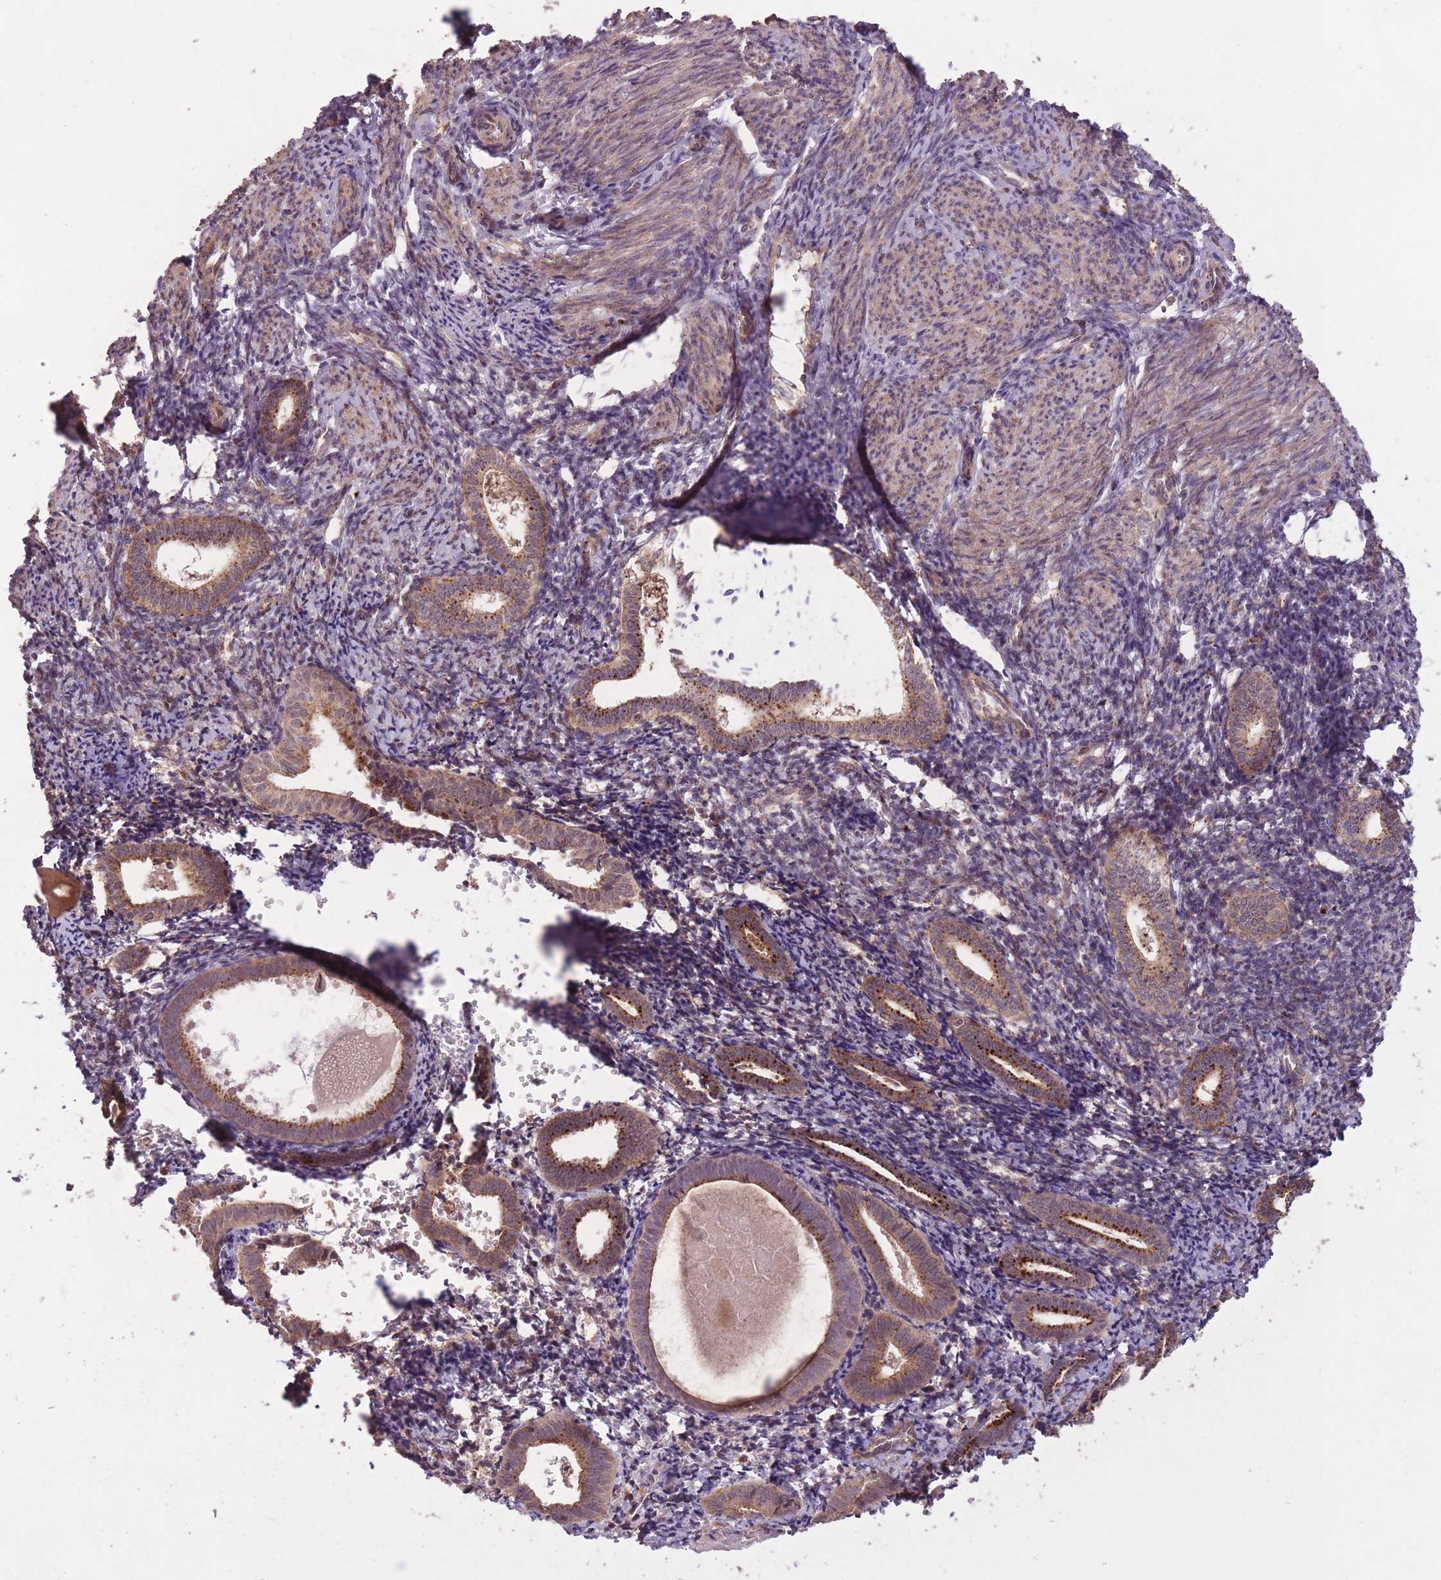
{"staining": {"intensity": "weak", "quantity": "25%-75%", "location": "cytoplasmic/membranous"}, "tissue": "endometrium", "cell_type": "Cells in endometrial stroma", "image_type": "normal", "snomed": [{"axis": "morphology", "description": "Normal tissue, NOS"}, {"axis": "topography", "description": "Endometrium"}], "caption": "A low amount of weak cytoplasmic/membranous expression is appreciated in about 25%-75% of cells in endometrial stroma in benign endometrium. The protein is stained brown, and the nuclei are stained in blue (DAB IHC with brightfield microscopy, high magnification).", "gene": "POLR3F", "patient": {"sex": "female", "age": 54}}